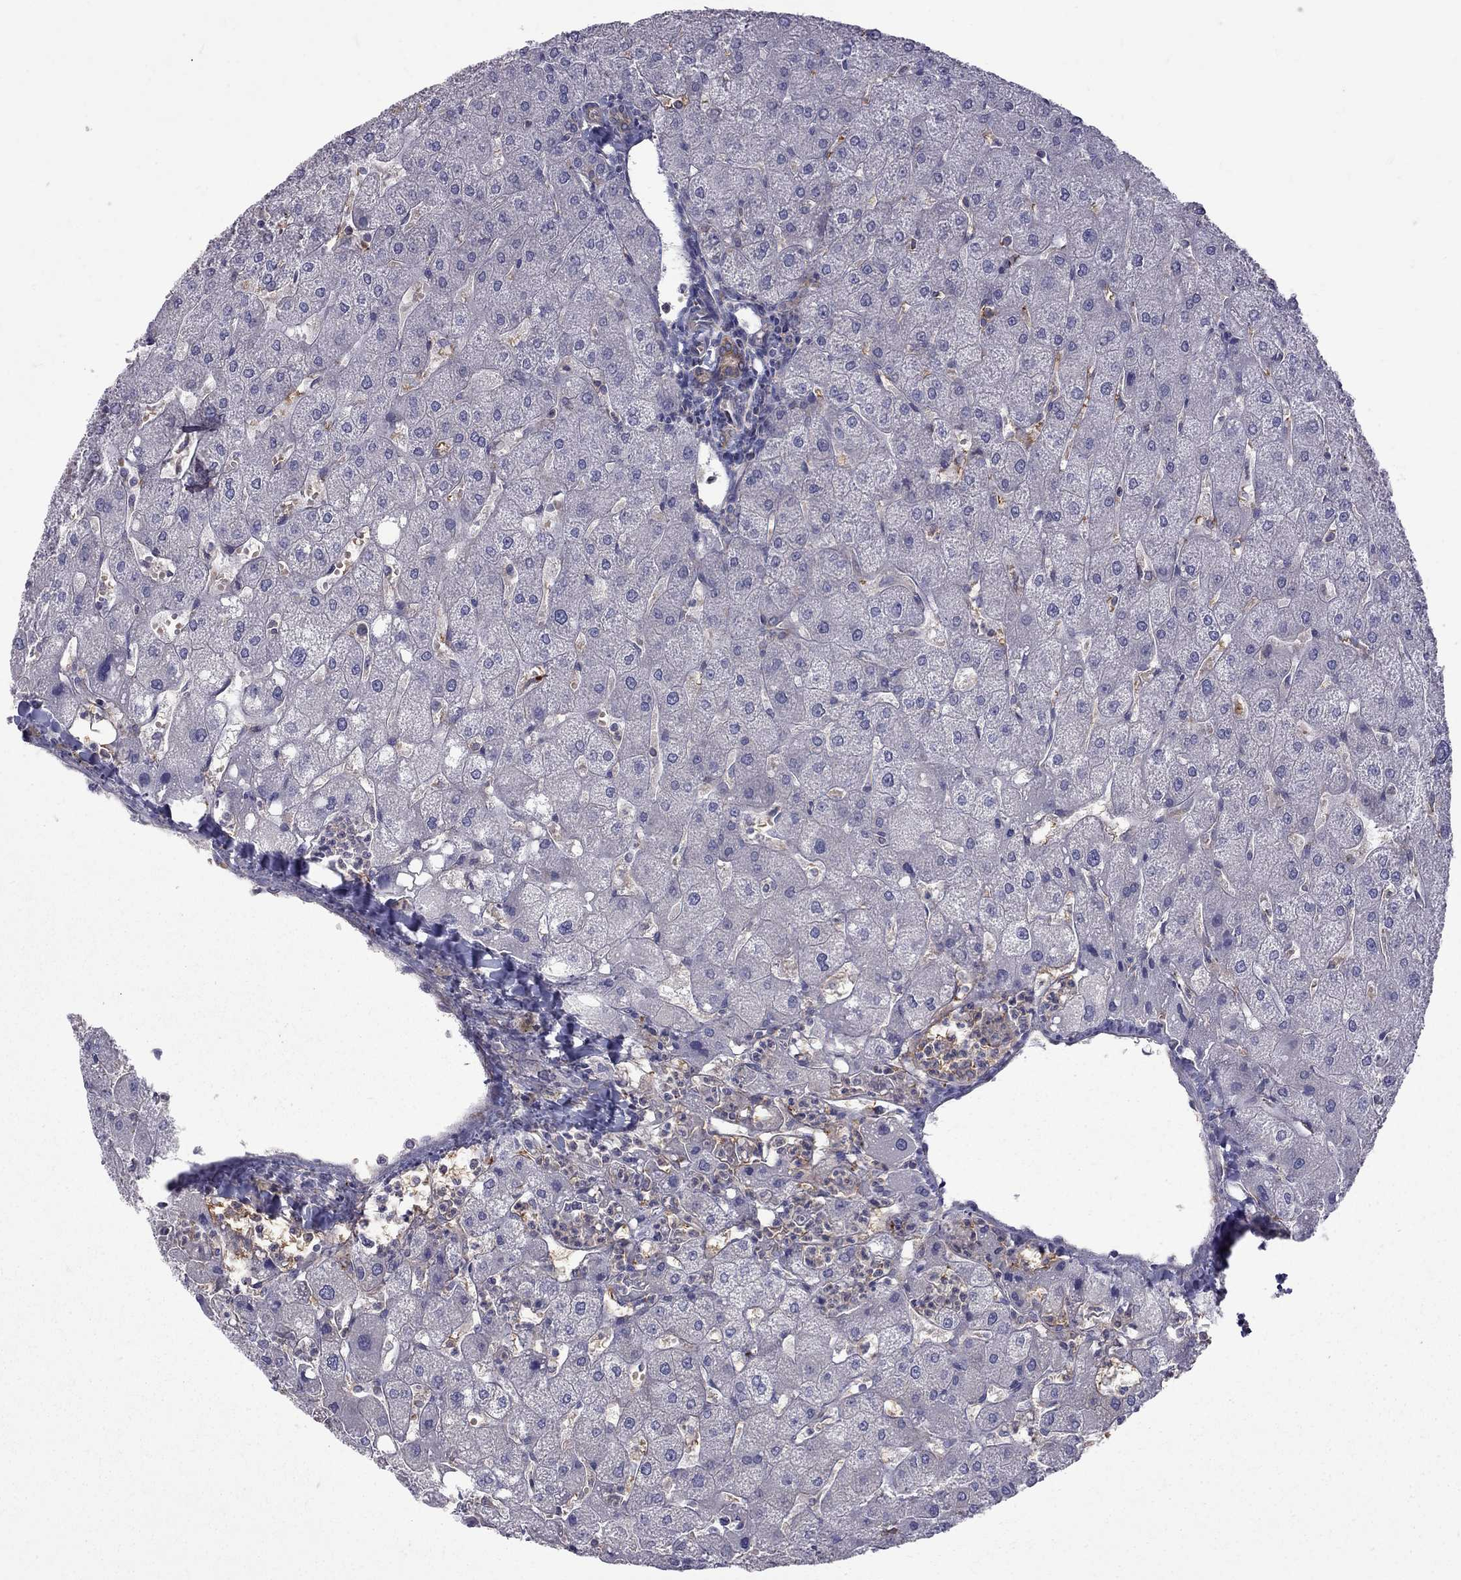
{"staining": {"intensity": "negative", "quantity": "none", "location": "none"}, "tissue": "liver", "cell_type": "Cholangiocytes", "image_type": "normal", "snomed": [{"axis": "morphology", "description": "Normal tissue, NOS"}, {"axis": "topography", "description": "Liver"}], "caption": "IHC image of normal liver: liver stained with DAB (3,3'-diaminobenzidine) shows no significant protein staining in cholangiocytes.", "gene": "EIF4E3", "patient": {"sex": "male", "age": 67}}